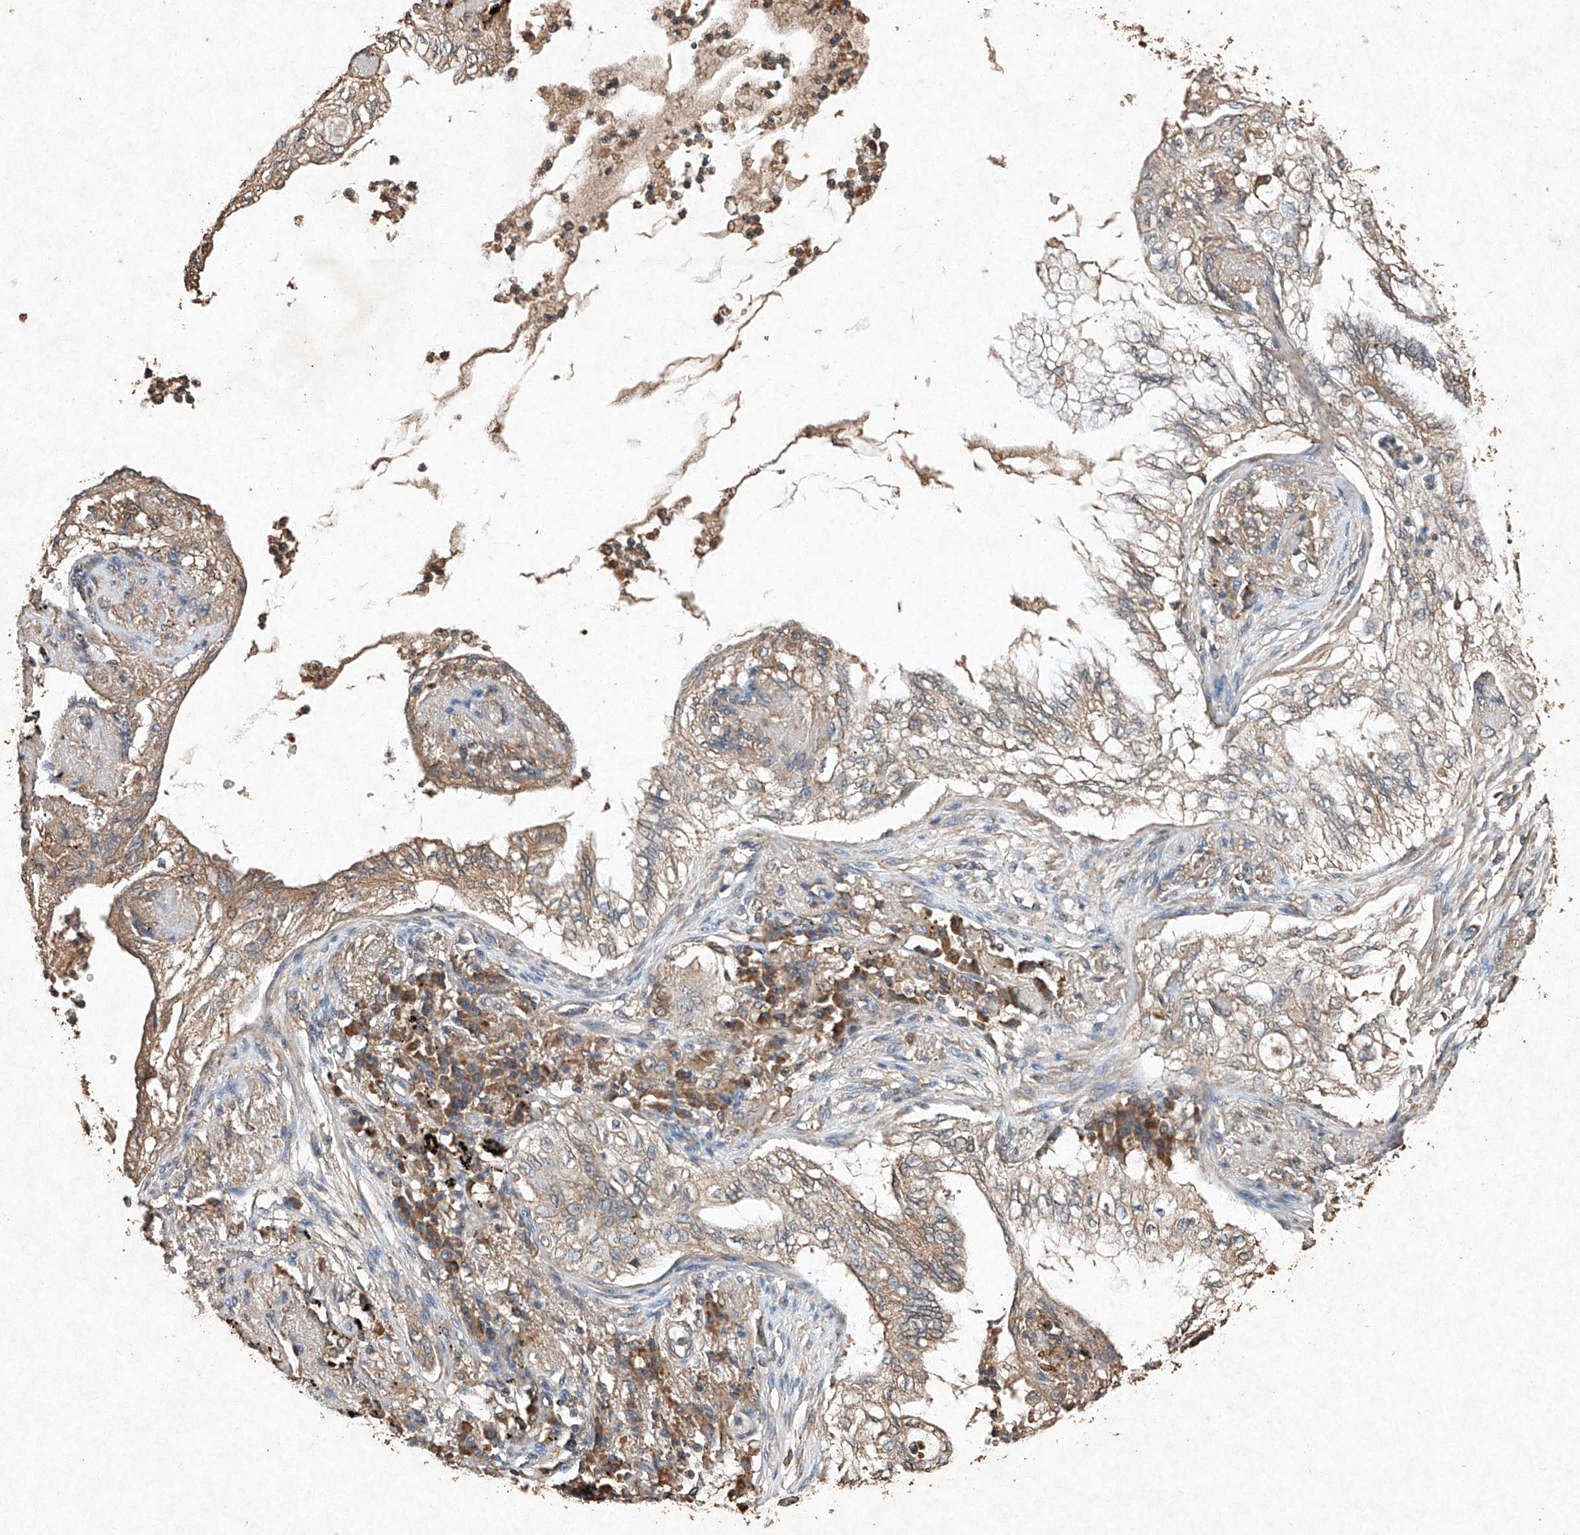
{"staining": {"intensity": "weak", "quantity": "25%-75%", "location": "cytoplasmic/membranous"}, "tissue": "lung cancer", "cell_type": "Tumor cells", "image_type": "cancer", "snomed": [{"axis": "morphology", "description": "Normal tissue, NOS"}, {"axis": "morphology", "description": "Adenocarcinoma, NOS"}, {"axis": "topography", "description": "Bronchus"}, {"axis": "topography", "description": "Lung"}], "caption": "Immunohistochemical staining of human lung cancer (adenocarcinoma) exhibits low levels of weak cytoplasmic/membranous protein positivity in approximately 25%-75% of tumor cells.", "gene": "STK3", "patient": {"sex": "female", "age": 70}}